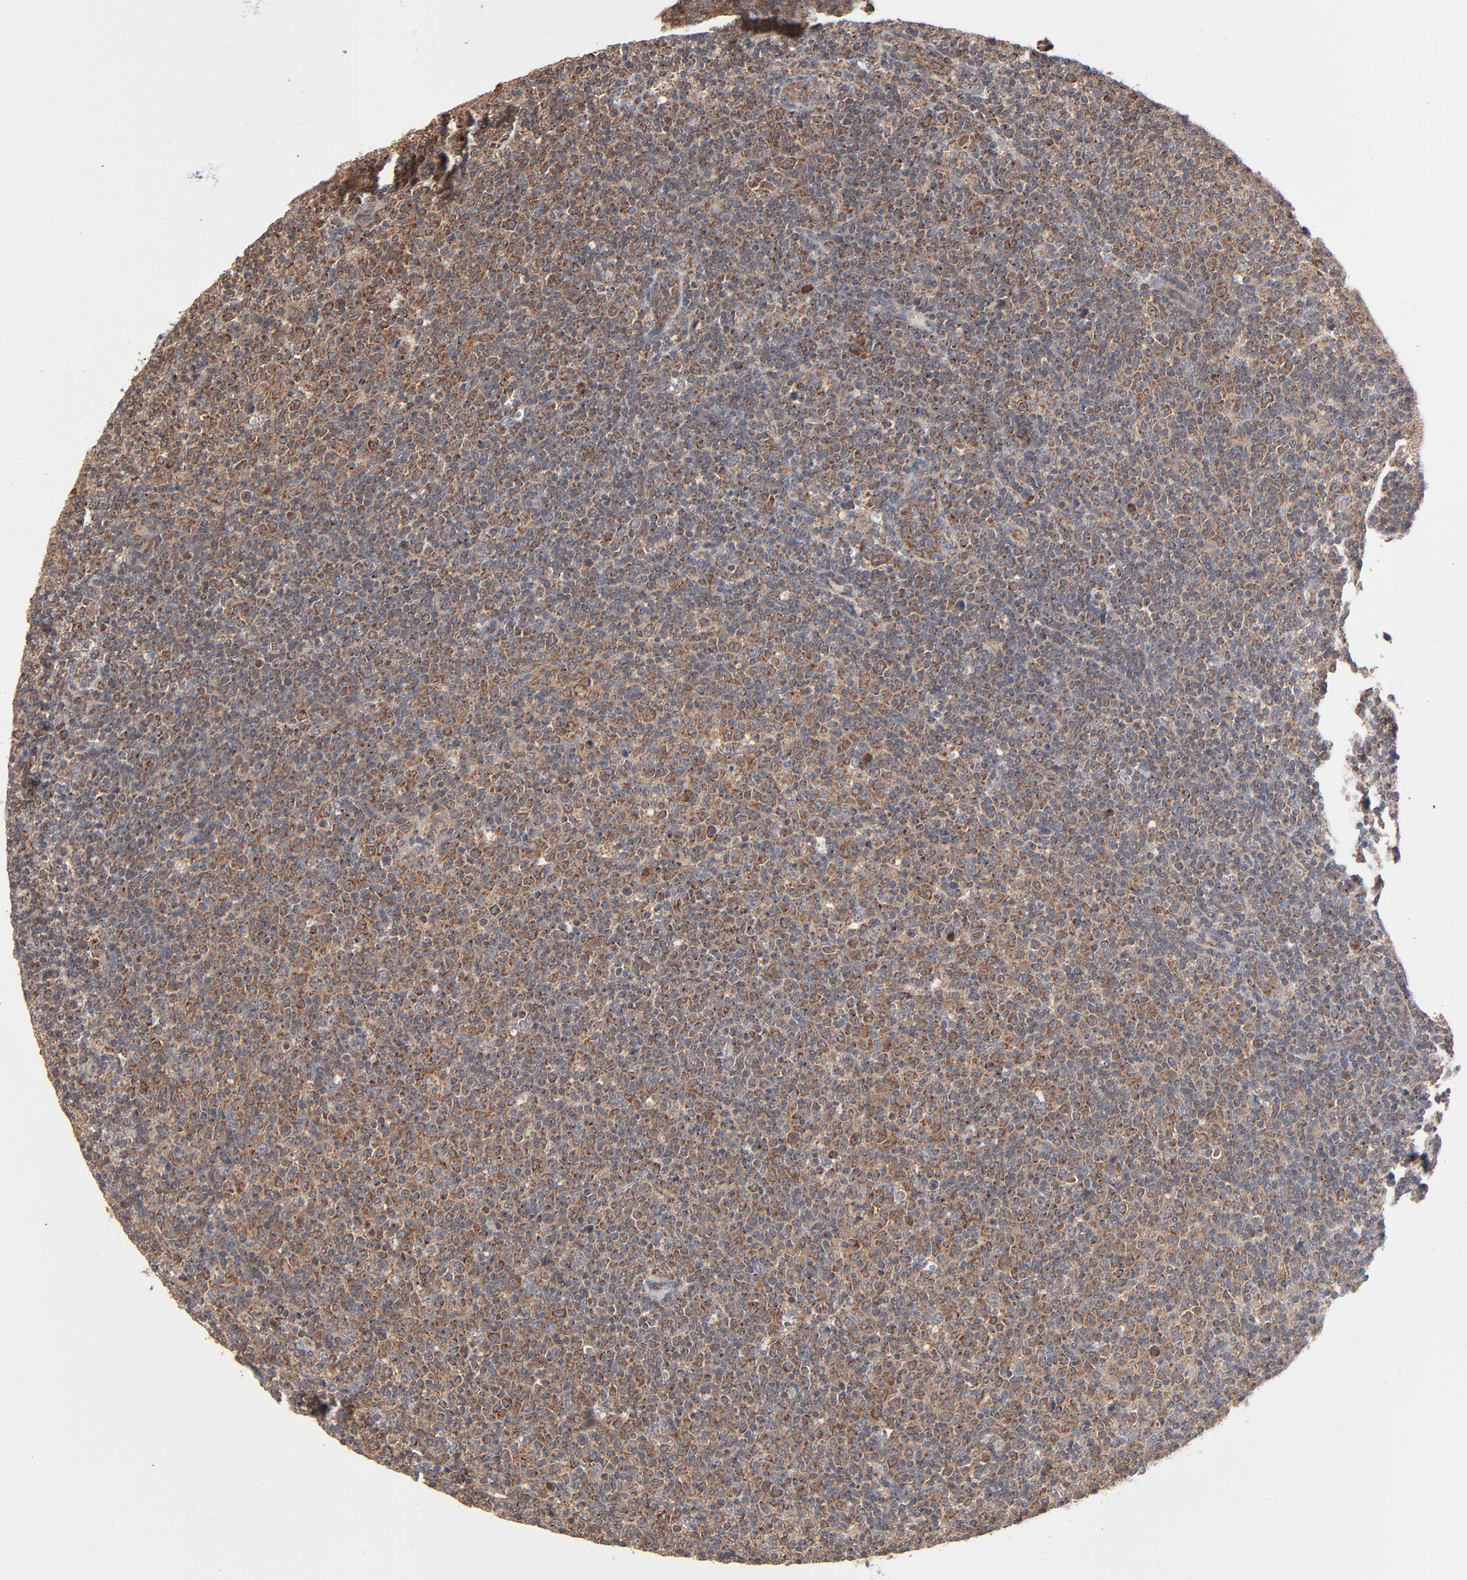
{"staining": {"intensity": "strong", "quantity": ">75%", "location": "cytoplasmic/membranous"}, "tissue": "lymphoma", "cell_type": "Tumor cells", "image_type": "cancer", "snomed": [{"axis": "morphology", "description": "Malignant lymphoma, non-Hodgkin's type, Low grade"}, {"axis": "topography", "description": "Lymph node"}], "caption": "Tumor cells demonstrate high levels of strong cytoplasmic/membranous expression in approximately >75% of cells in human low-grade malignant lymphoma, non-Hodgkin's type.", "gene": "ABLIM3", "patient": {"sex": "male", "age": 70}}